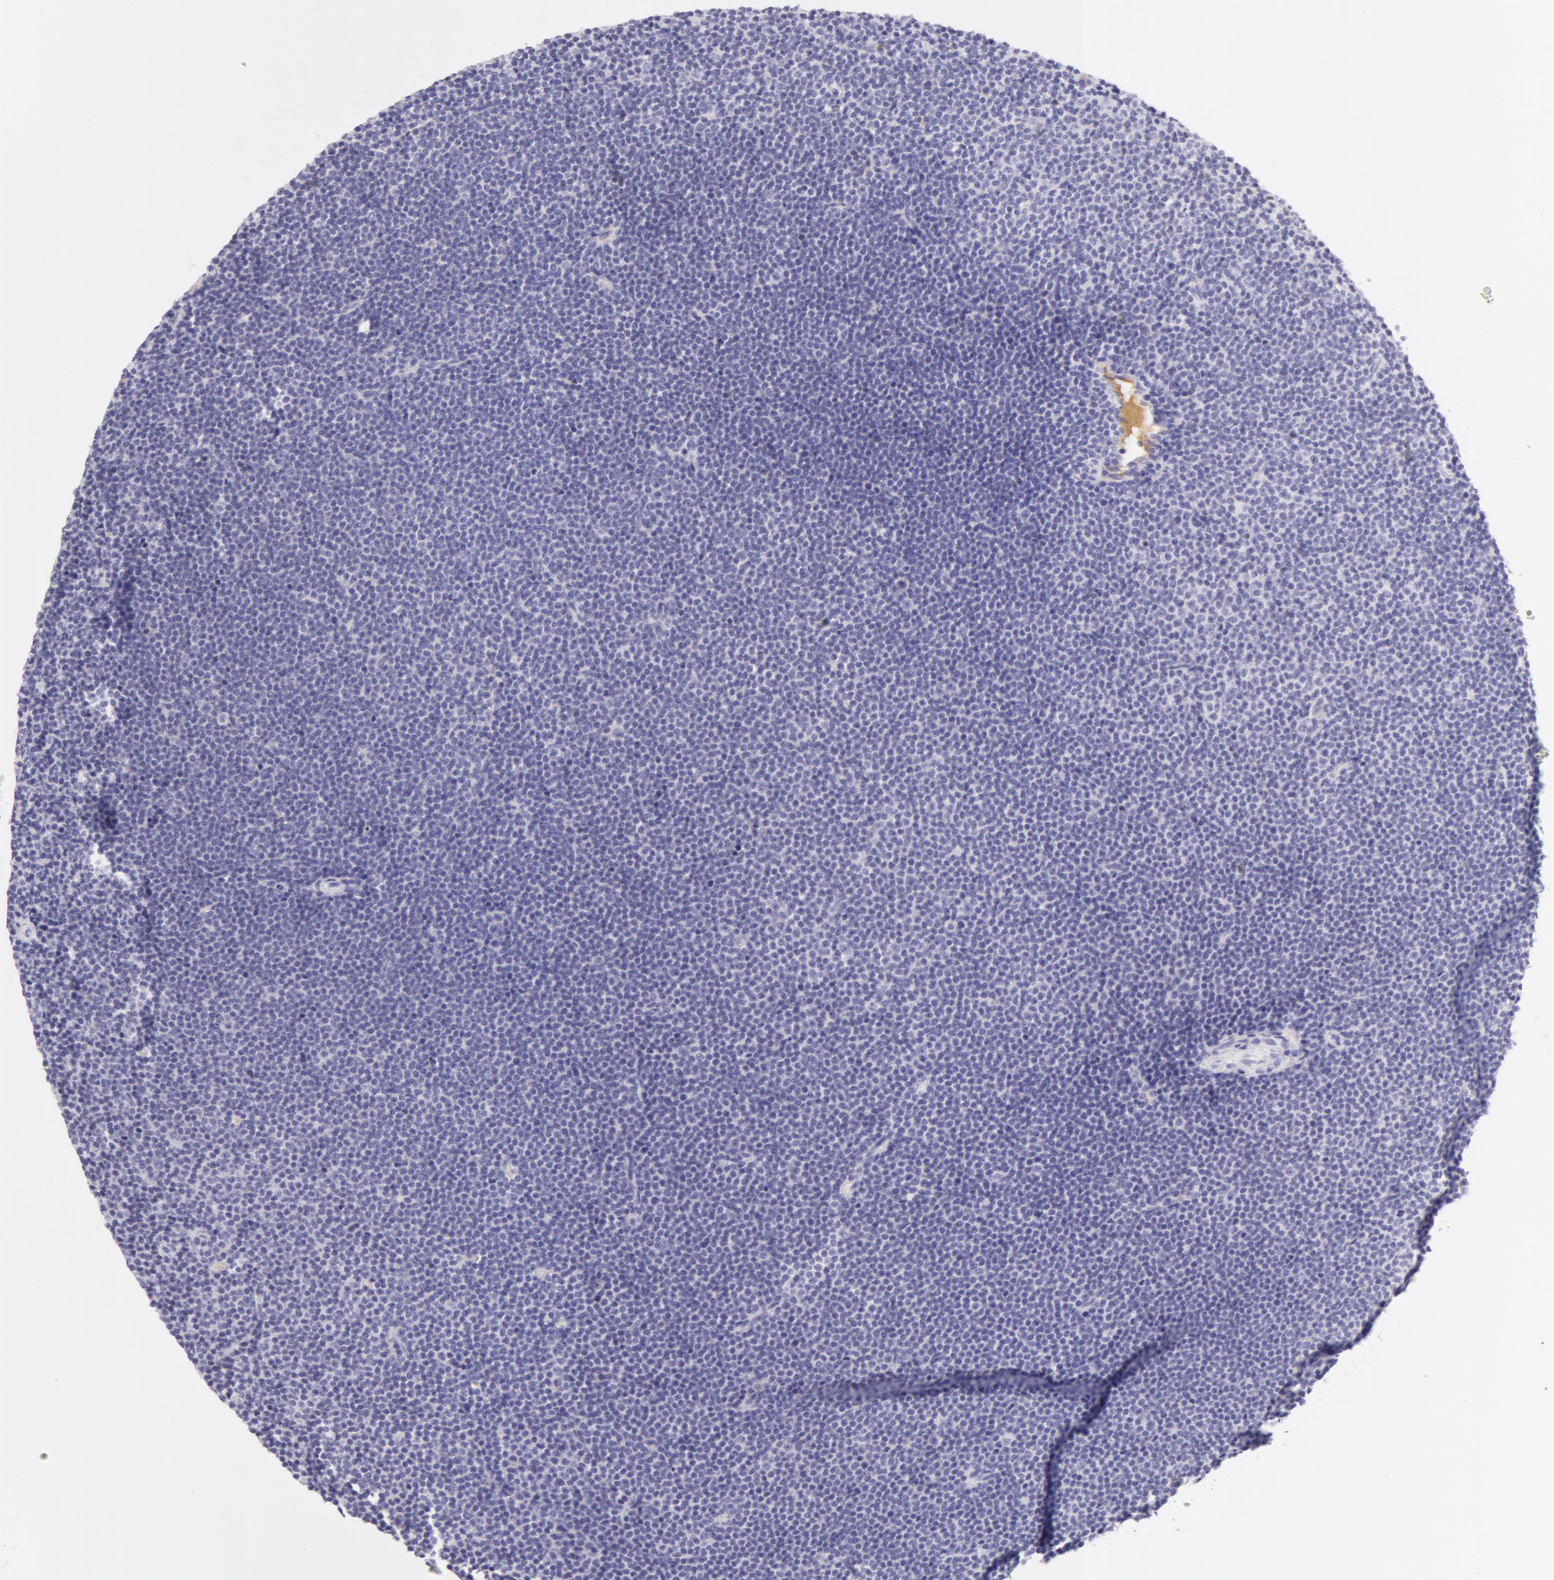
{"staining": {"intensity": "negative", "quantity": "none", "location": "none"}, "tissue": "lymphoma", "cell_type": "Tumor cells", "image_type": "cancer", "snomed": [{"axis": "morphology", "description": "Malignant lymphoma, non-Hodgkin's type, Low grade"}, {"axis": "topography", "description": "Lymph node"}], "caption": "Human lymphoma stained for a protein using immunohistochemistry displays no positivity in tumor cells.", "gene": "AHSG", "patient": {"sex": "female", "age": 69}}